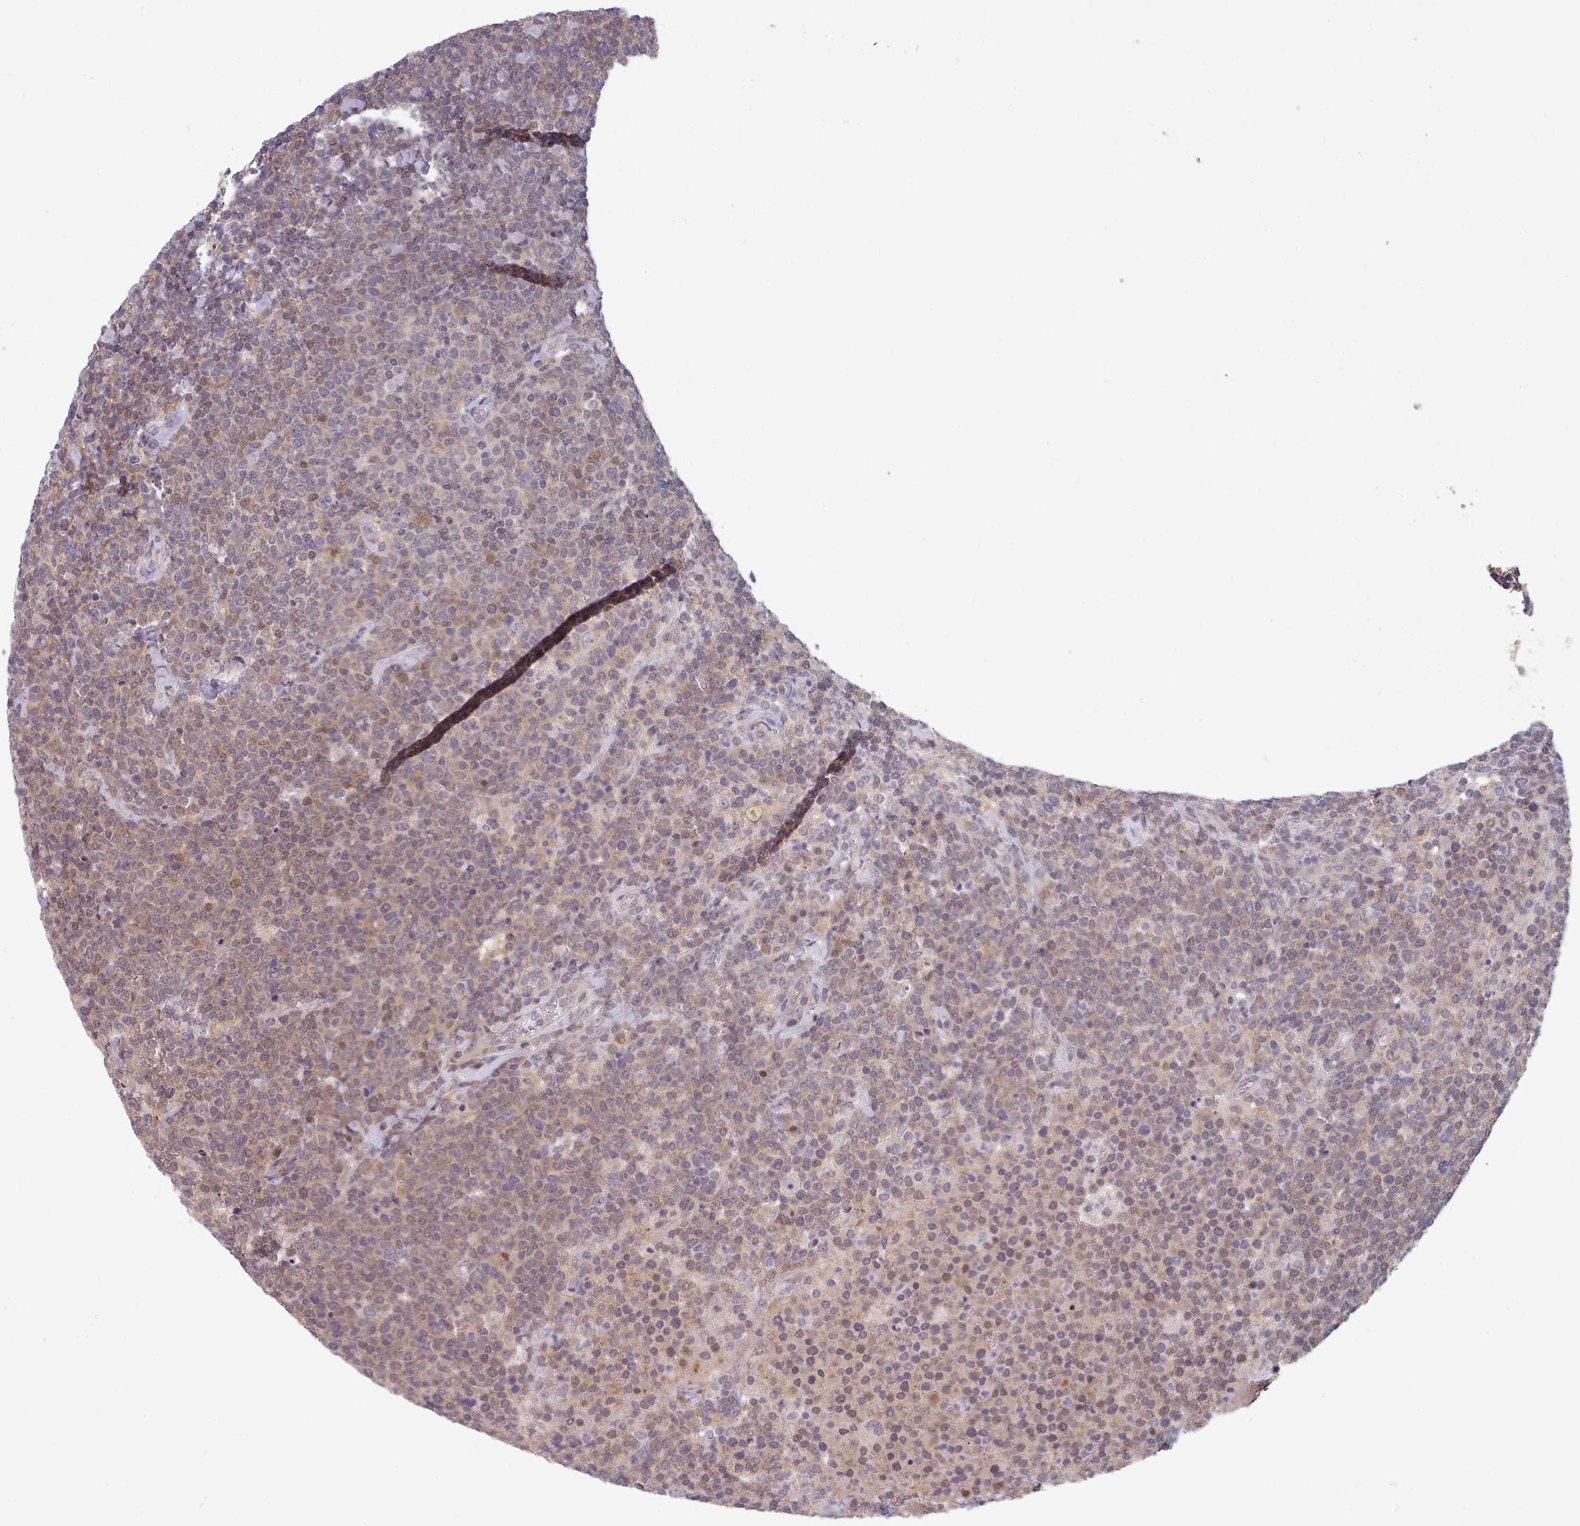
{"staining": {"intensity": "weak", "quantity": "25%-75%", "location": "cytoplasmic/membranous"}, "tissue": "lymphoma", "cell_type": "Tumor cells", "image_type": "cancer", "snomed": [{"axis": "morphology", "description": "Malignant lymphoma, non-Hodgkin's type, High grade"}, {"axis": "topography", "description": "Lymph node"}], "caption": "The immunohistochemical stain highlights weak cytoplasmic/membranous staining in tumor cells of lymphoma tissue.", "gene": "CLNS1A", "patient": {"sex": "male", "age": 61}}